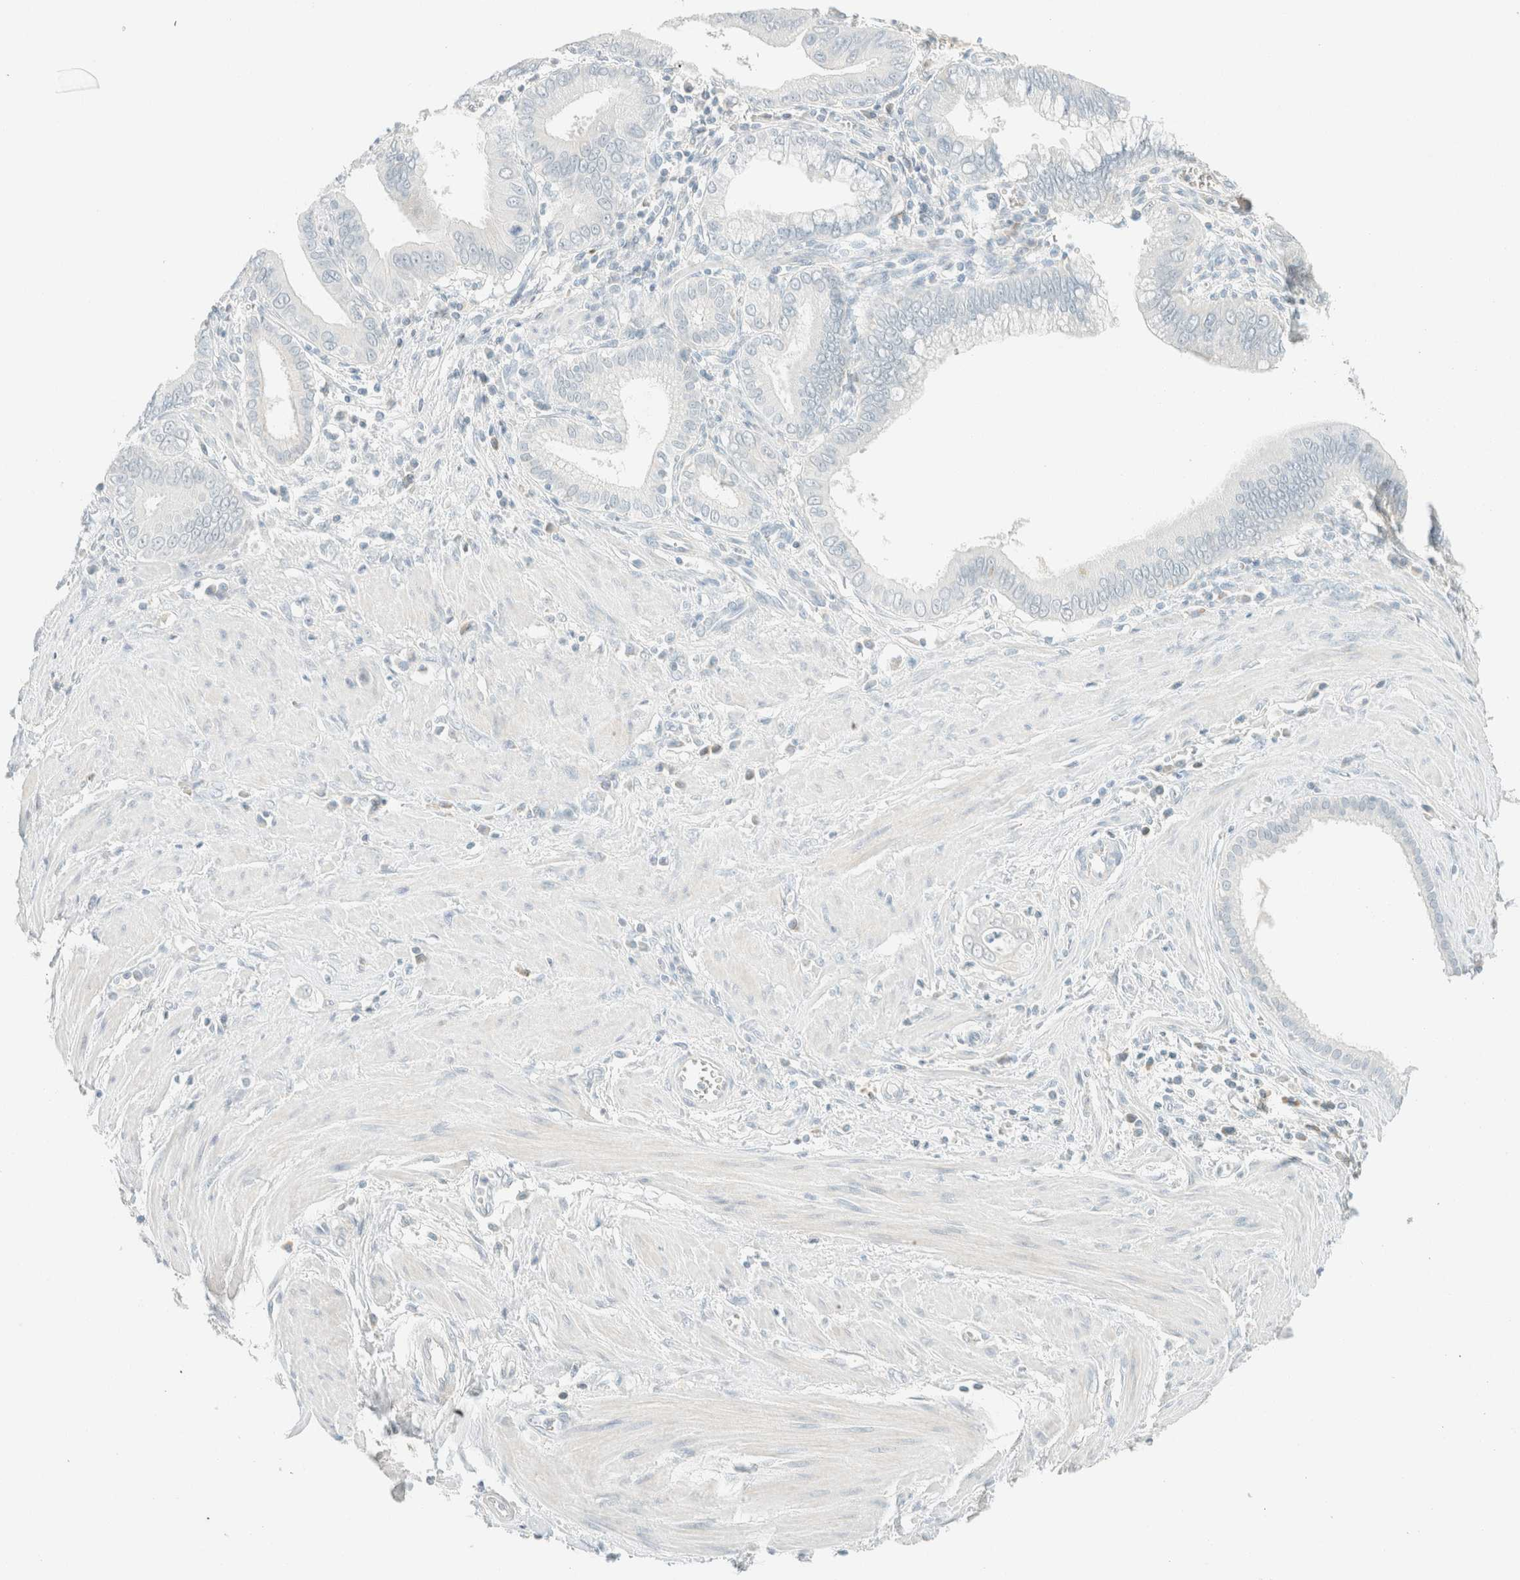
{"staining": {"intensity": "negative", "quantity": "none", "location": "none"}, "tissue": "pancreatic cancer", "cell_type": "Tumor cells", "image_type": "cancer", "snomed": [{"axis": "morphology", "description": "Normal tissue, NOS"}, {"axis": "topography", "description": "Lymph node"}], "caption": "Immunohistochemical staining of human pancreatic cancer reveals no significant staining in tumor cells.", "gene": "GPA33", "patient": {"sex": "male", "age": 50}}